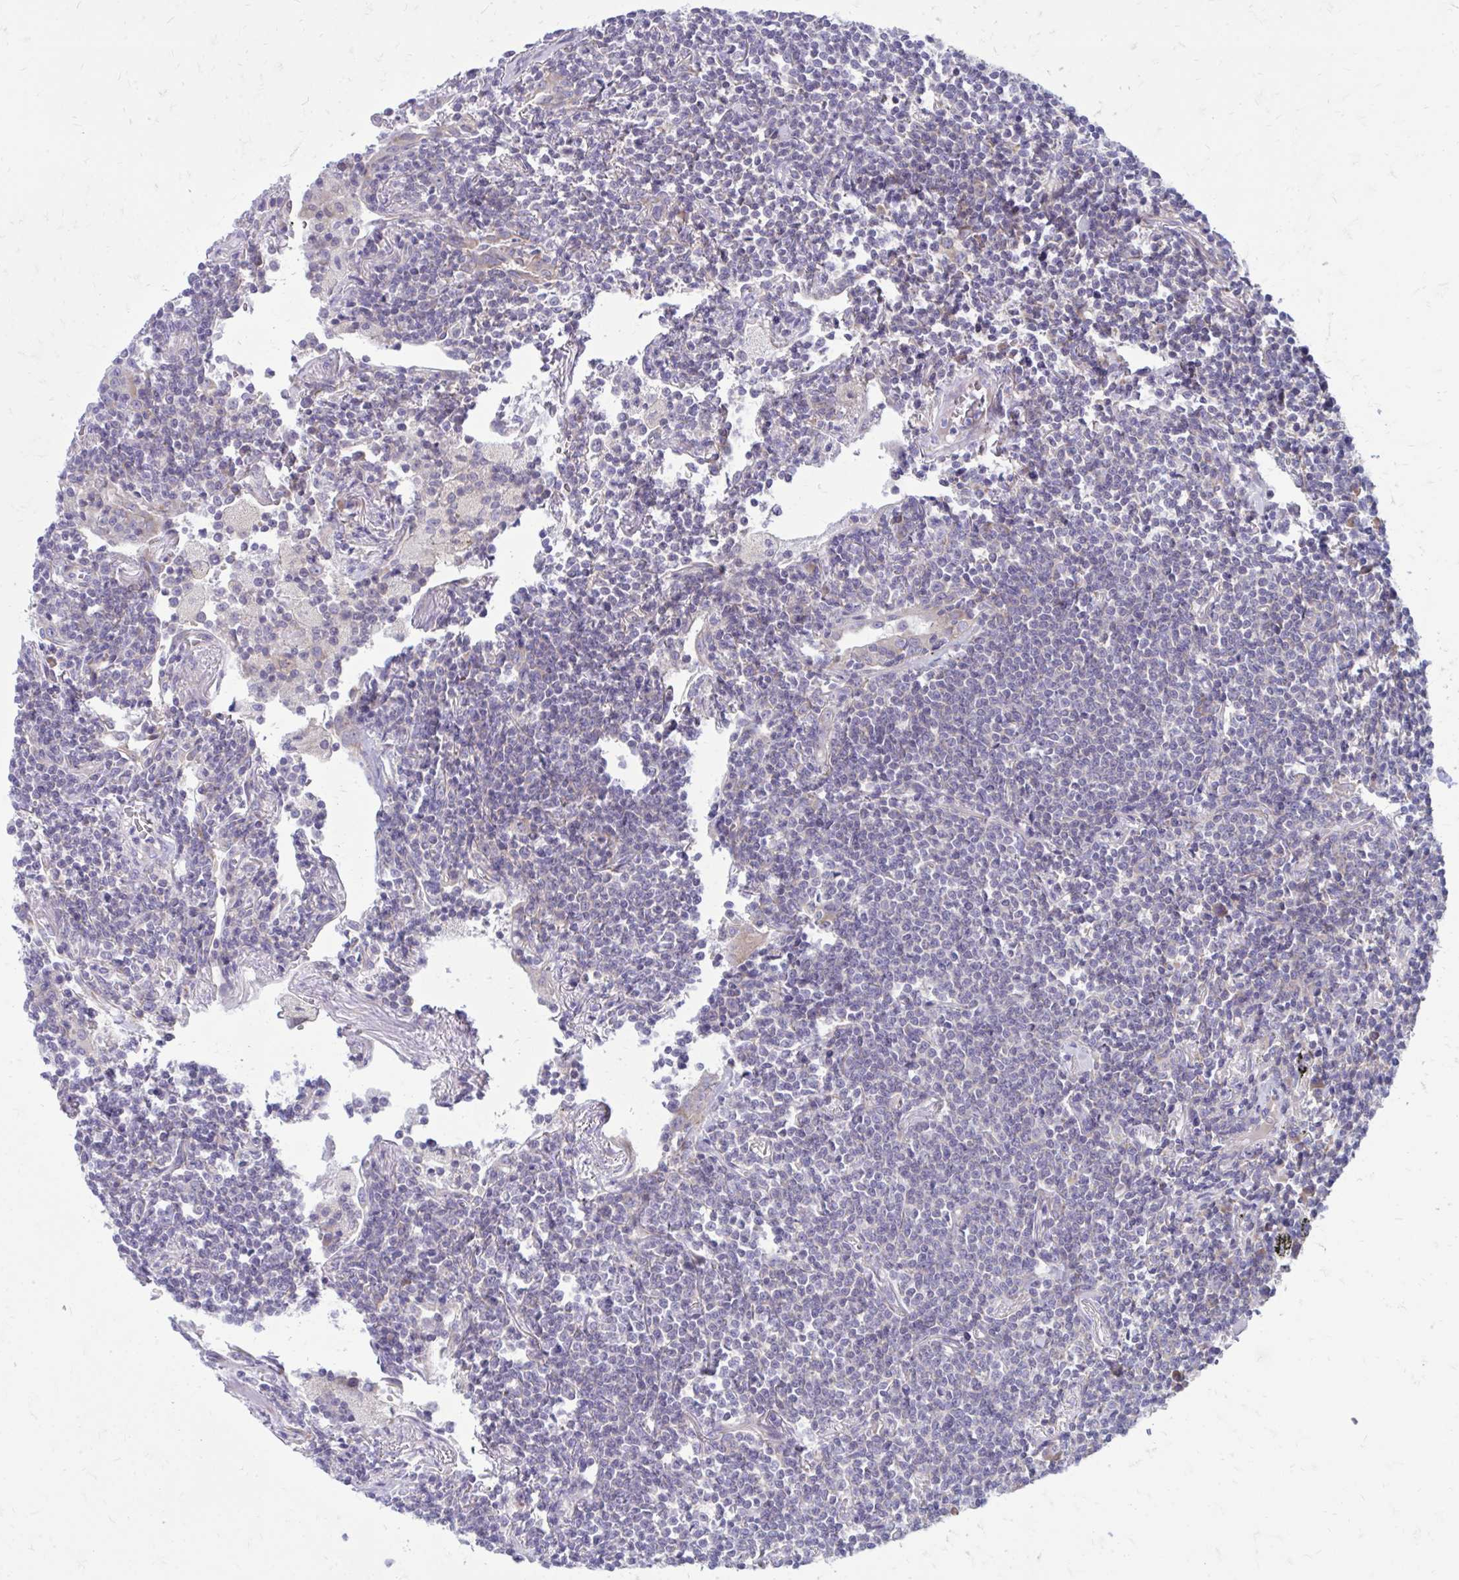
{"staining": {"intensity": "negative", "quantity": "none", "location": "none"}, "tissue": "lymphoma", "cell_type": "Tumor cells", "image_type": "cancer", "snomed": [{"axis": "morphology", "description": "Malignant lymphoma, non-Hodgkin's type, Low grade"}, {"axis": "topography", "description": "Lung"}], "caption": "Immunohistochemistry image of human malignant lymphoma, non-Hodgkin's type (low-grade) stained for a protein (brown), which shows no positivity in tumor cells.", "gene": "GIGYF2", "patient": {"sex": "female", "age": 71}}